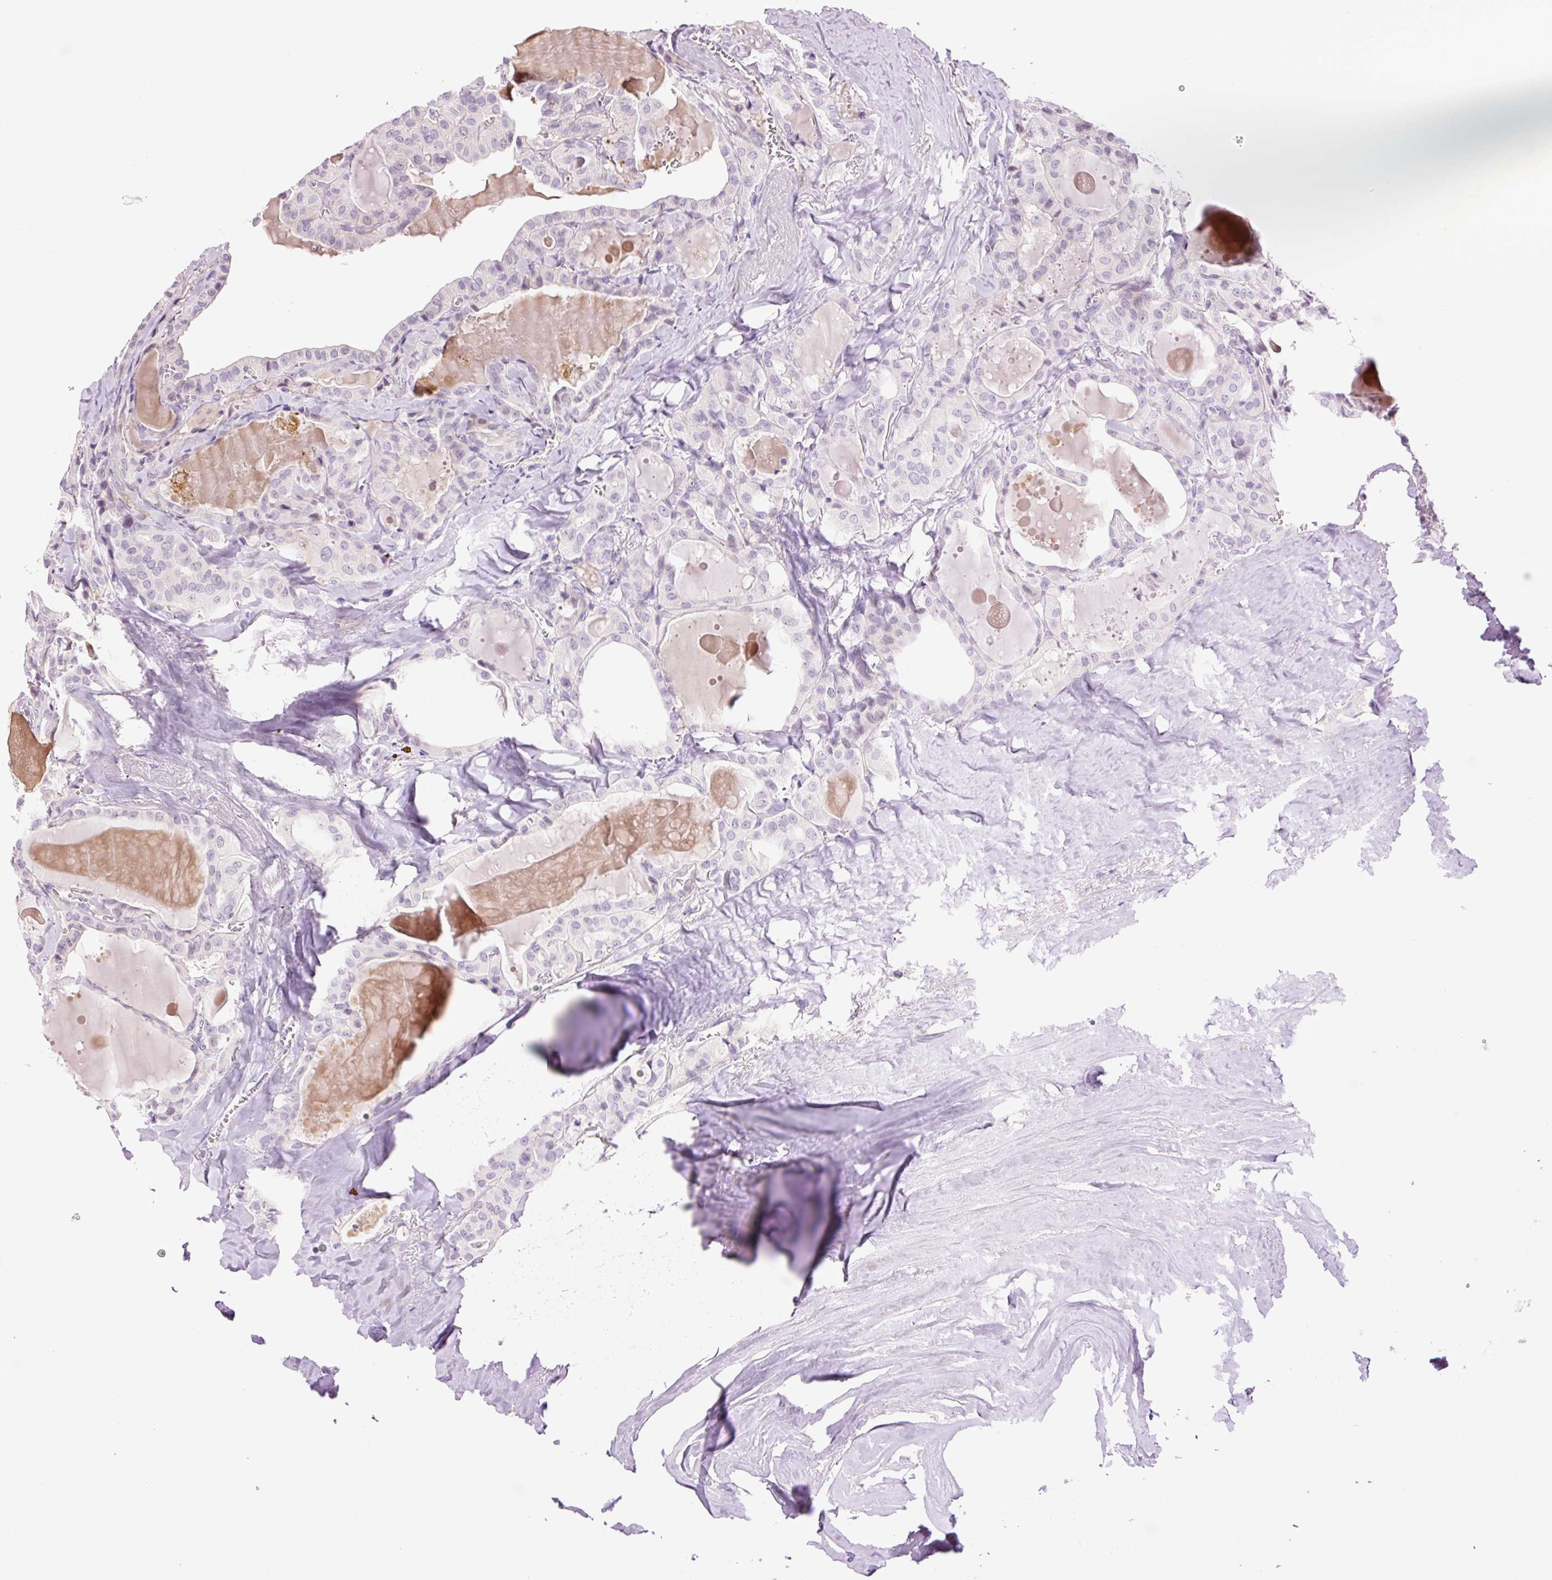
{"staining": {"intensity": "negative", "quantity": "none", "location": "none"}, "tissue": "thyroid cancer", "cell_type": "Tumor cells", "image_type": "cancer", "snomed": [{"axis": "morphology", "description": "Papillary adenocarcinoma, NOS"}, {"axis": "topography", "description": "Thyroid gland"}], "caption": "This image is of thyroid cancer stained with immunohistochemistry to label a protein in brown with the nuclei are counter-stained blue. There is no positivity in tumor cells.", "gene": "TMEM235", "patient": {"sex": "male", "age": 52}}